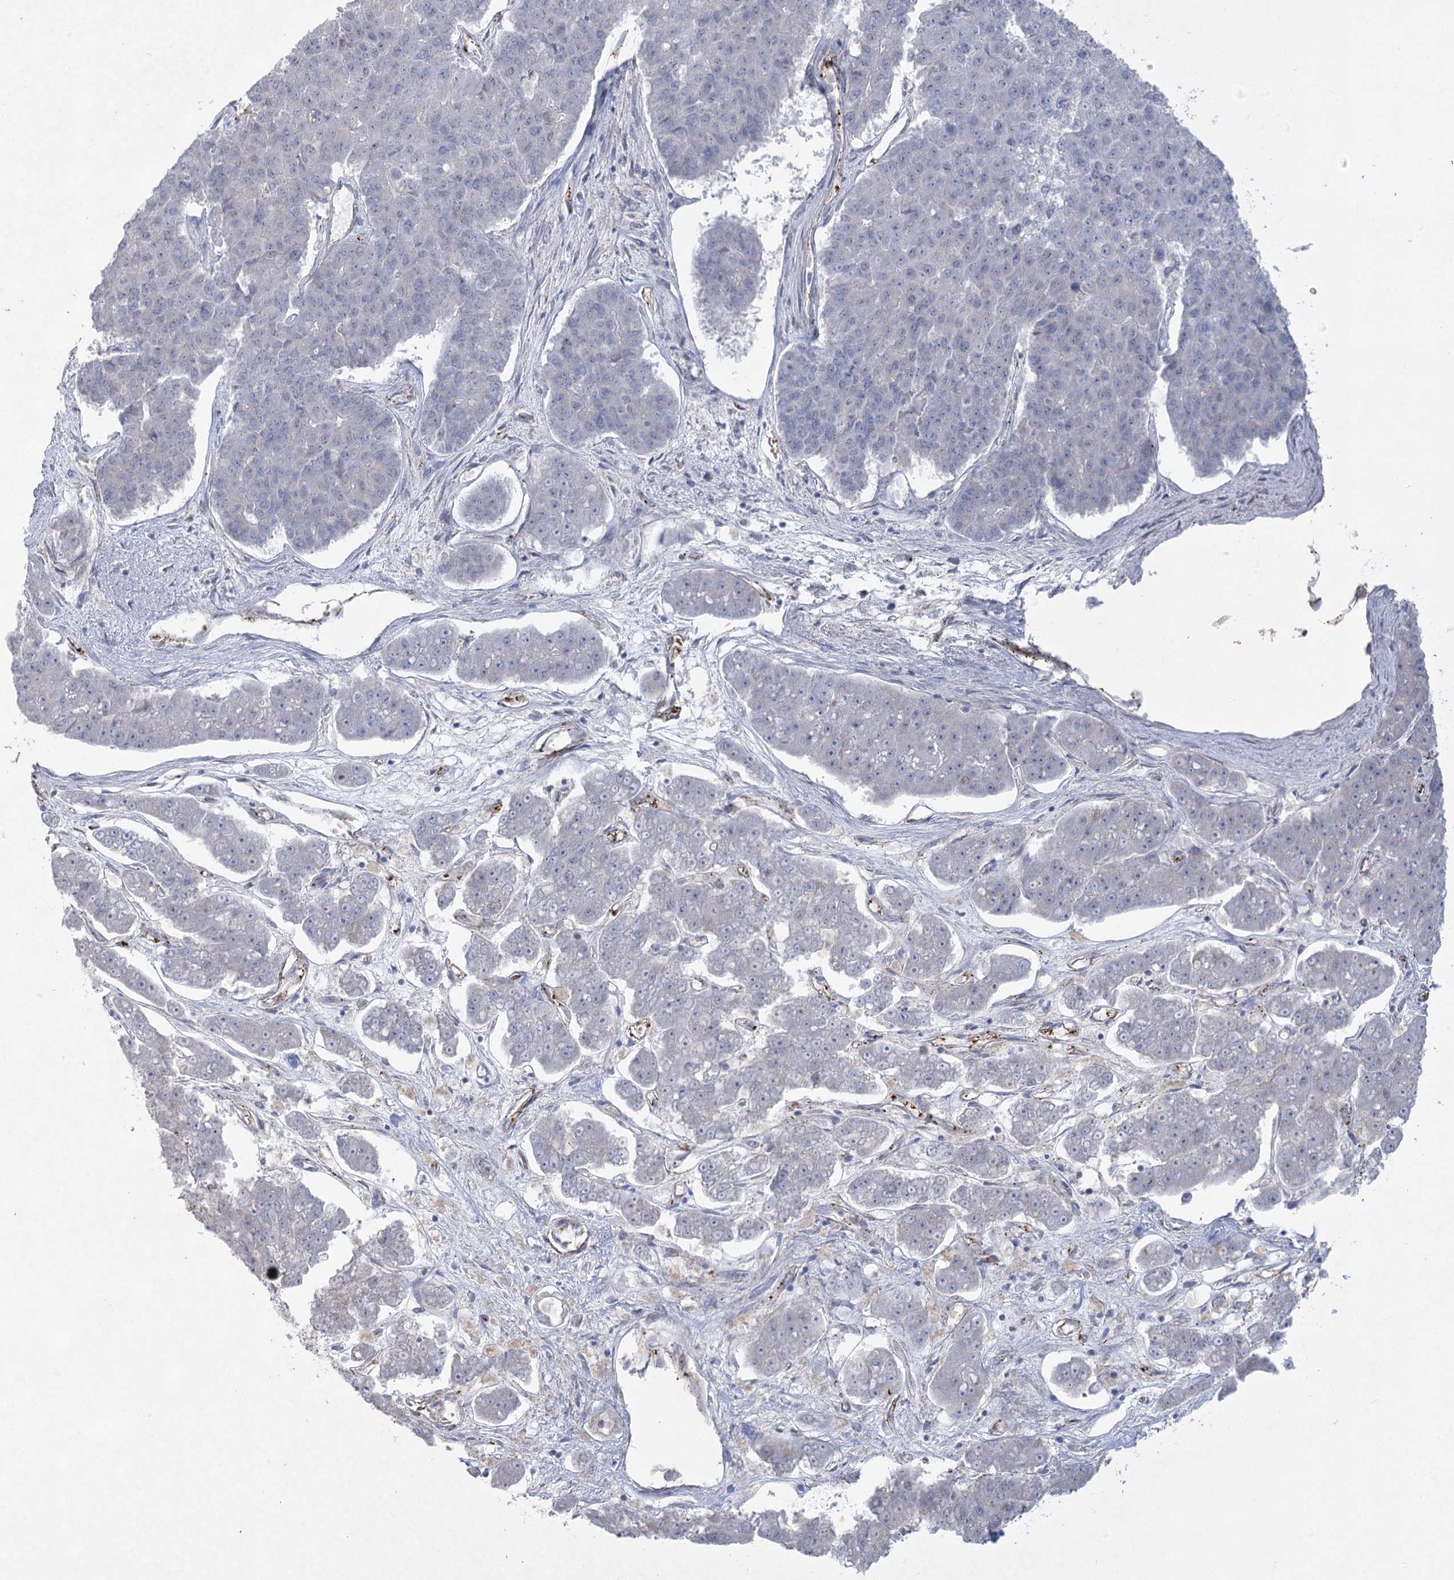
{"staining": {"intensity": "negative", "quantity": "none", "location": "none"}, "tissue": "pancreatic cancer", "cell_type": "Tumor cells", "image_type": "cancer", "snomed": [{"axis": "morphology", "description": "Adenocarcinoma, NOS"}, {"axis": "topography", "description": "Pancreas"}], "caption": "Adenocarcinoma (pancreatic) stained for a protein using immunohistochemistry (IHC) shows no staining tumor cells.", "gene": "AMTN", "patient": {"sex": "male", "age": 50}}